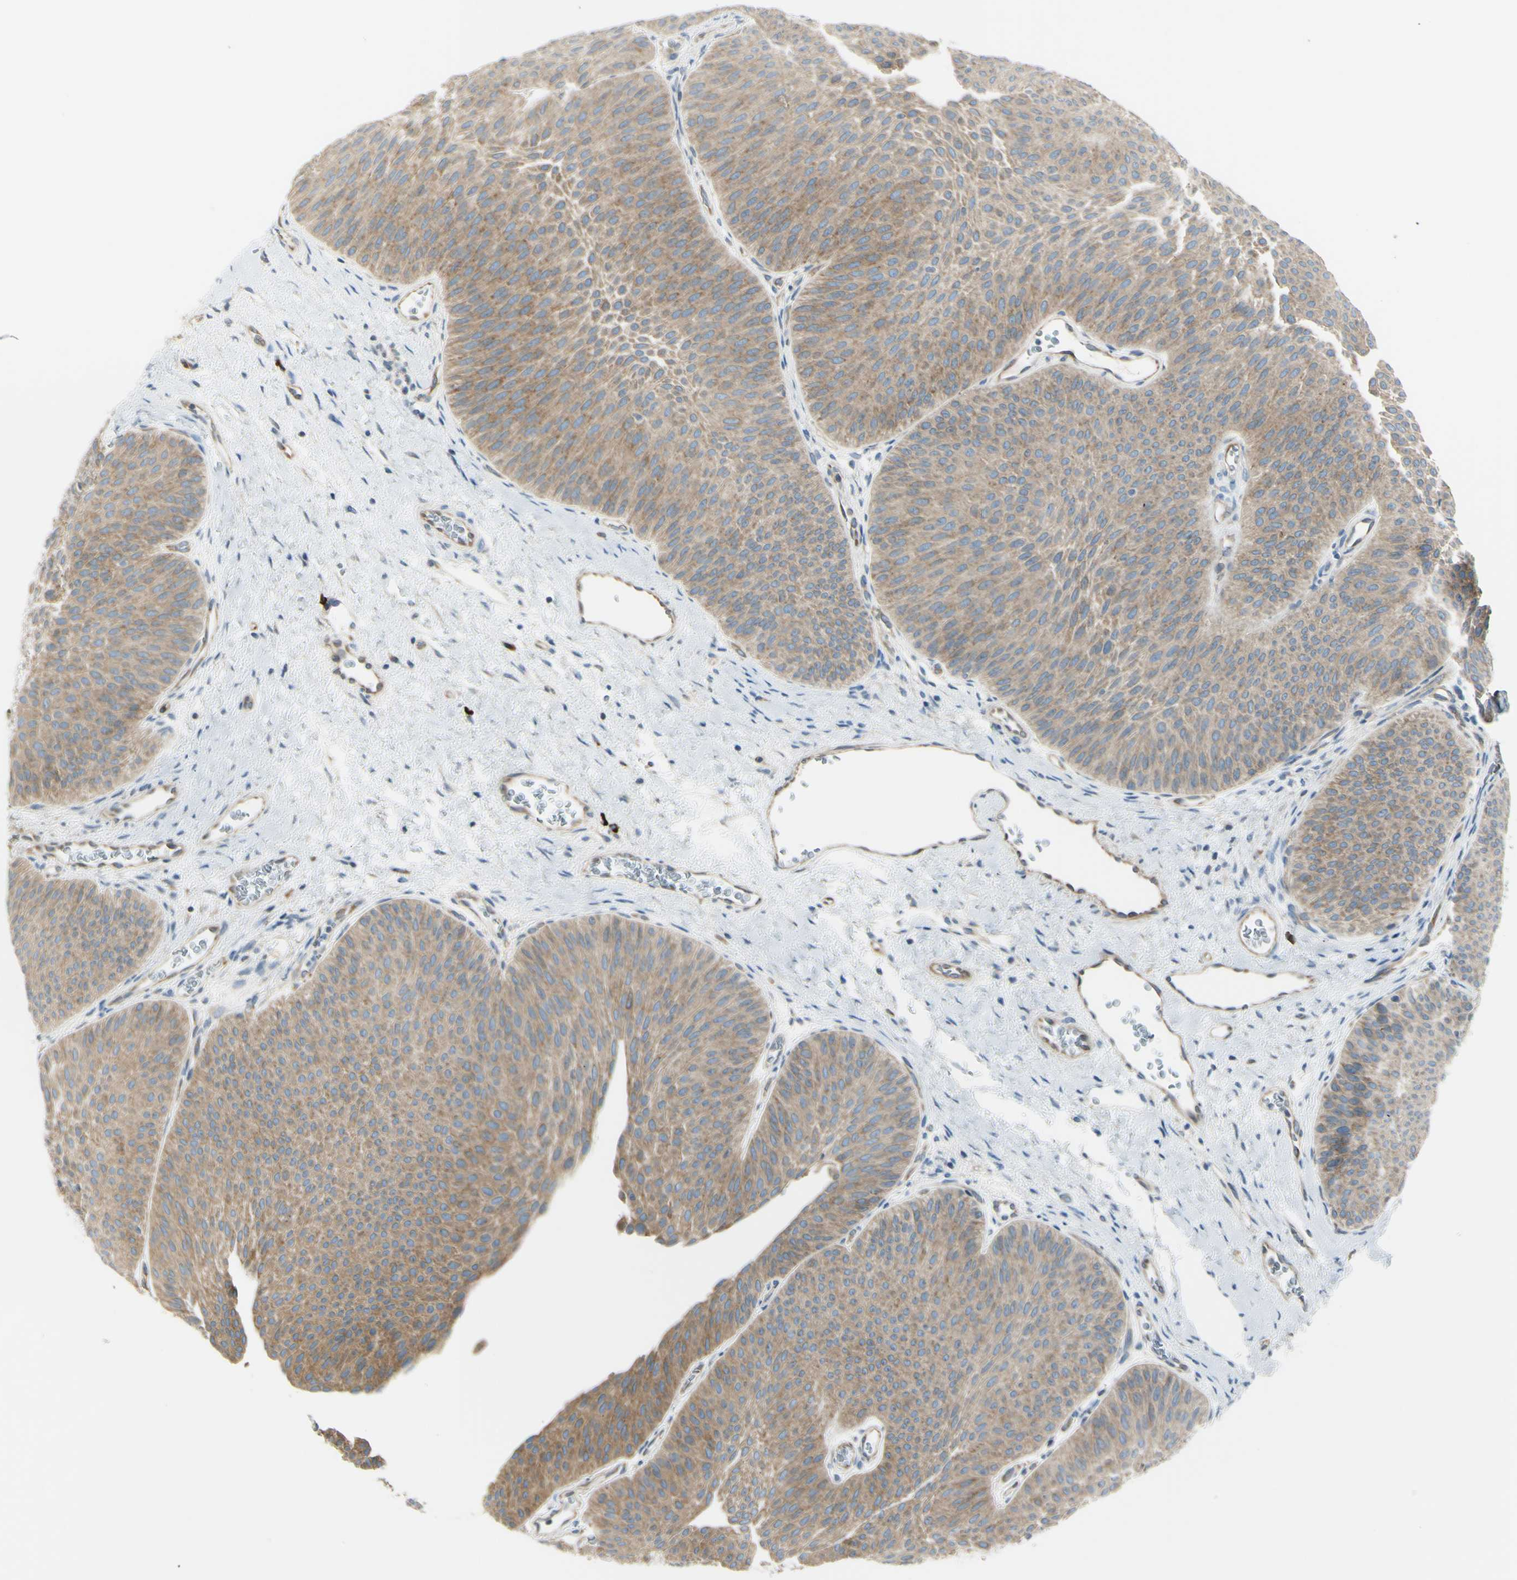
{"staining": {"intensity": "weak", "quantity": ">75%", "location": "cytoplasmic/membranous"}, "tissue": "urothelial cancer", "cell_type": "Tumor cells", "image_type": "cancer", "snomed": [{"axis": "morphology", "description": "Urothelial carcinoma, Low grade"}, {"axis": "topography", "description": "Urinary bladder"}], "caption": "Tumor cells display weak cytoplasmic/membranous staining in approximately >75% of cells in urothelial carcinoma (low-grade).", "gene": "SELENOS", "patient": {"sex": "female", "age": 60}}